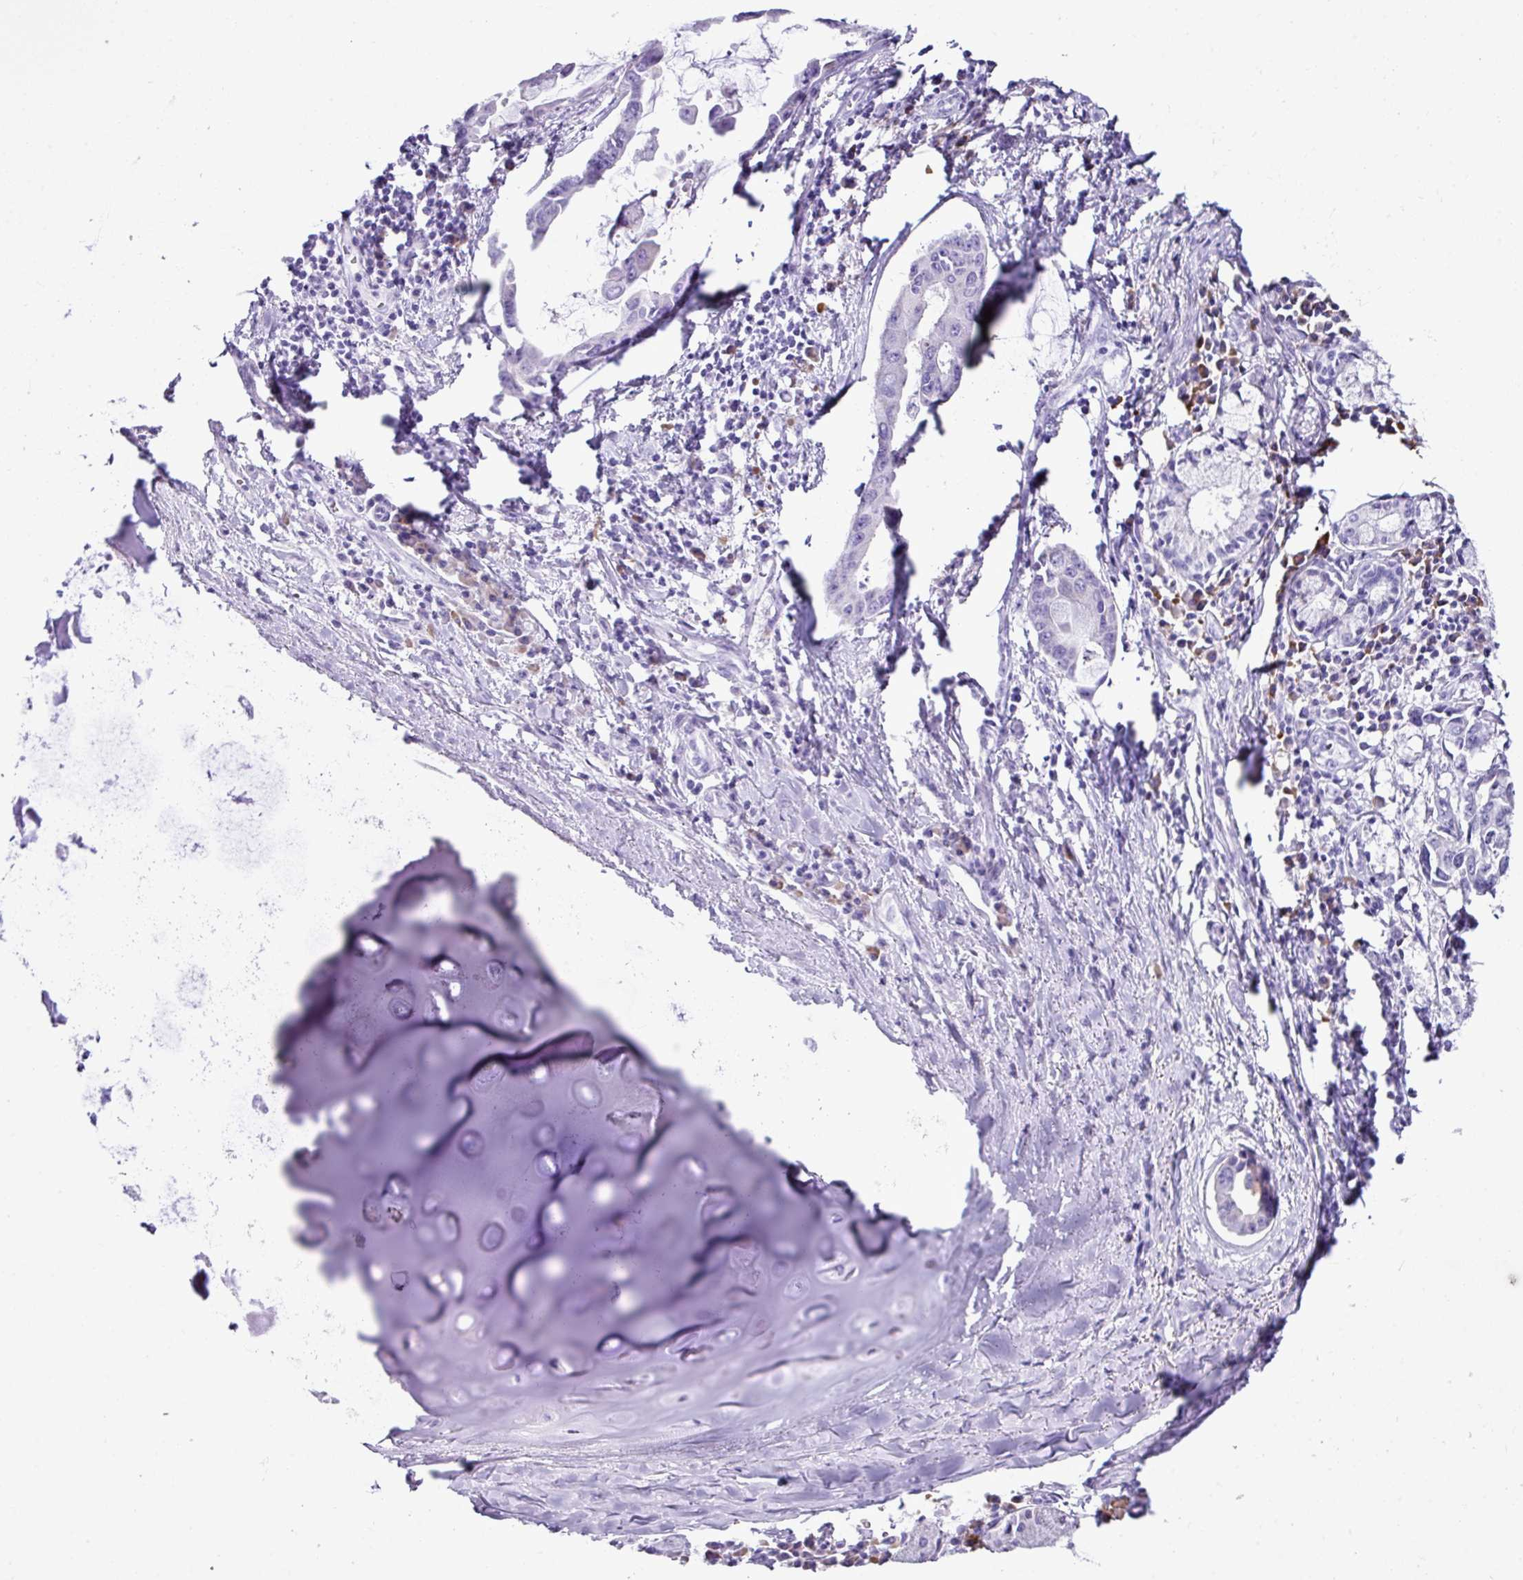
{"staining": {"intensity": "negative", "quantity": "none", "location": "none"}, "tissue": "lung cancer", "cell_type": "Tumor cells", "image_type": "cancer", "snomed": [{"axis": "morphology", "description": "Adenocarcinoma, NOS"}, {"axis": "topography", "description": "Lung"}], "caption": "Immunohistochemistry (IHC) photomicrograph of neoplastic tissue: human lung adenocarcinoma stained with DAB shows no significant protein positivity in tumor cells.", "gene": "RGS21", "patient": {"sex": "male", "age": 64}}